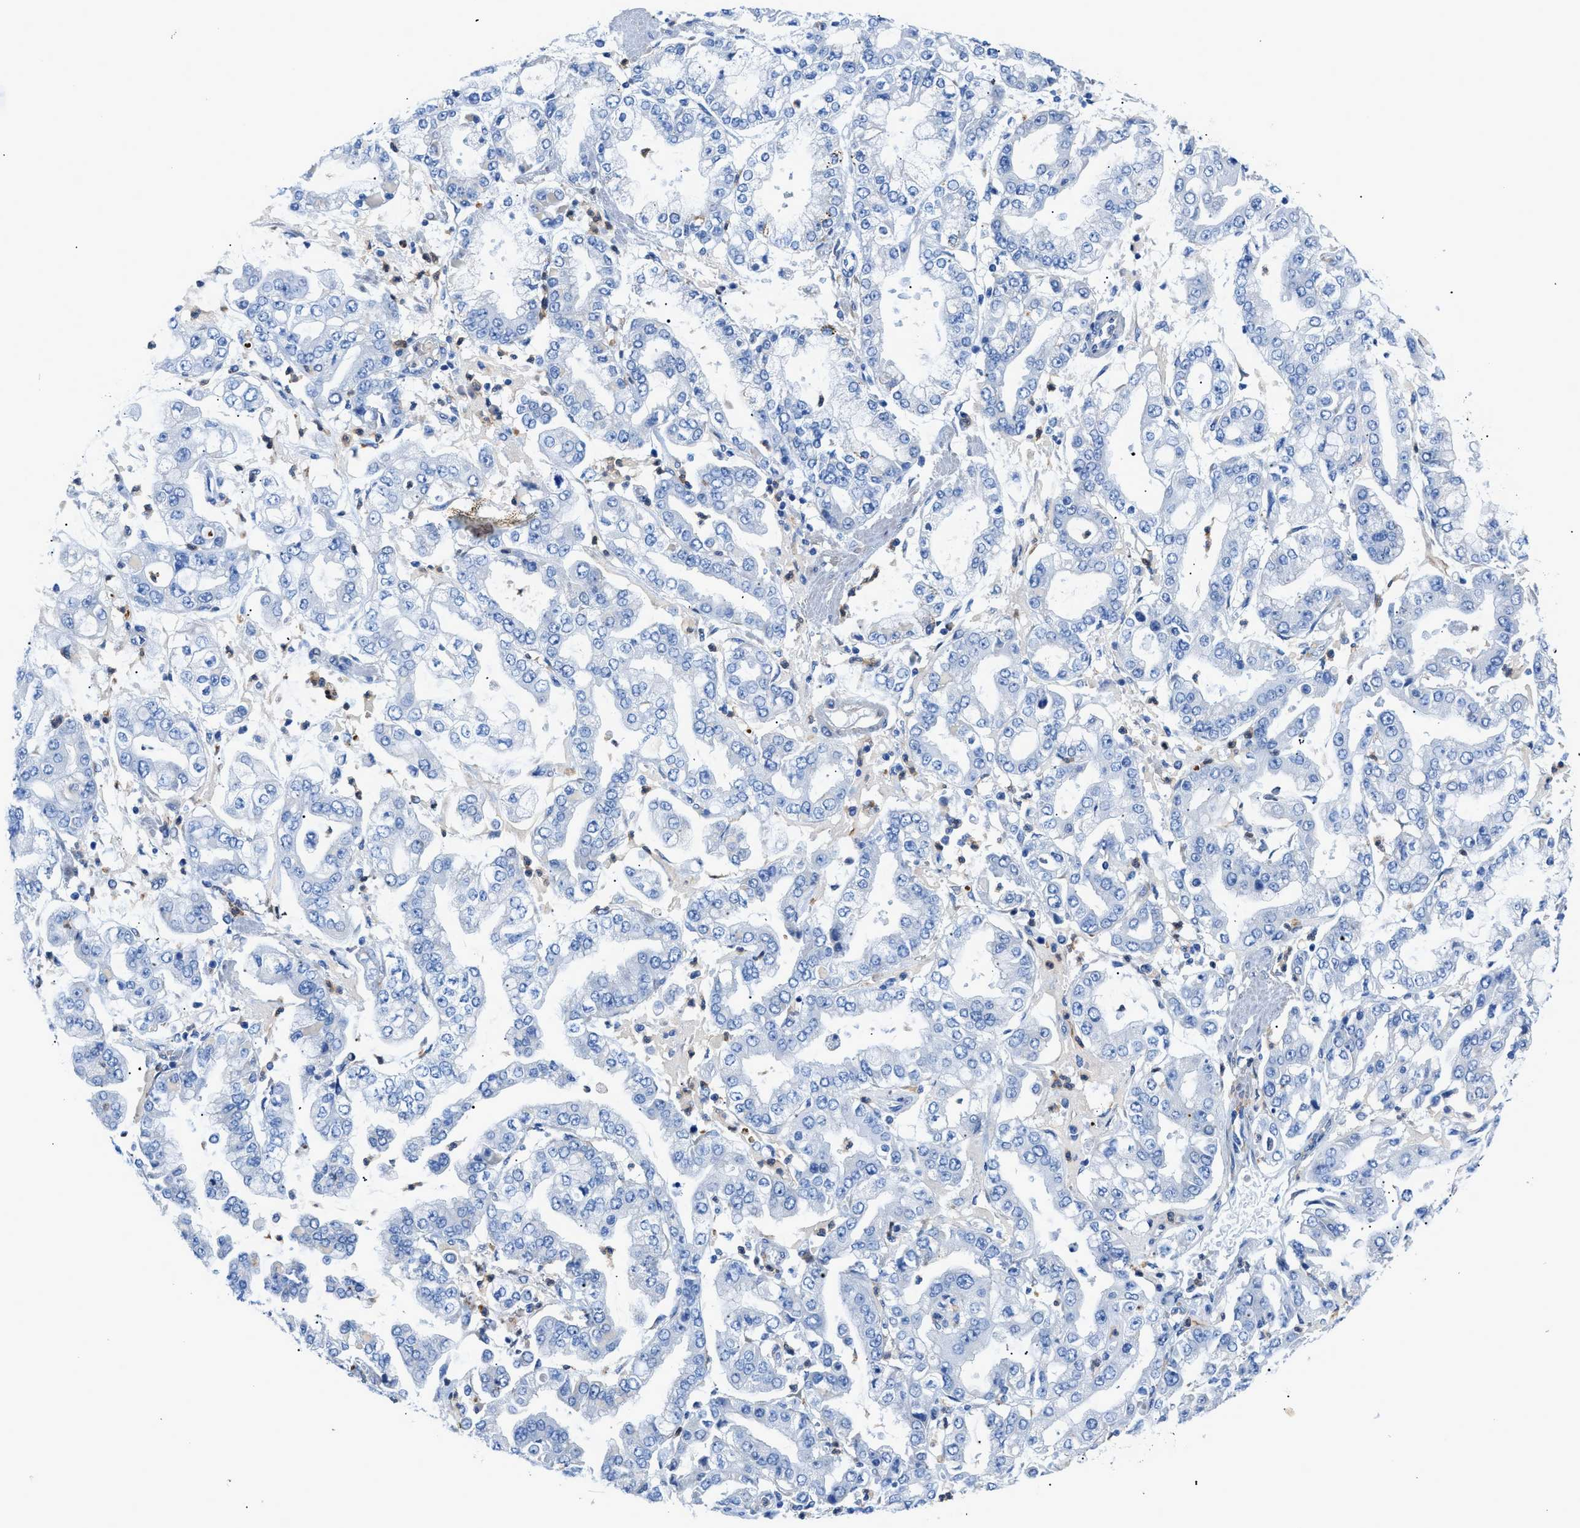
{"staining": {"intensity": "negative", "quantity": "none", "location": "none"}, "tissue": "stomach cancer", "cell_type": "Tumor cells", "image_type": "cancer", "snomed": [{"axis": "morphology", "description": "Adenocarcinoma, NOS"}, {"axis": "topography", "description": "Stomach"}], "caption": "This histopathology image is of stomach cancer (adenocarcinoma) stained with immunohistochemistry to label a protein in brown with the nuclei are counter-stained blue. There is no positivity in tumor cells.", "gene": "ITPR1", "patient": {"sex": "male", "age": 76}}